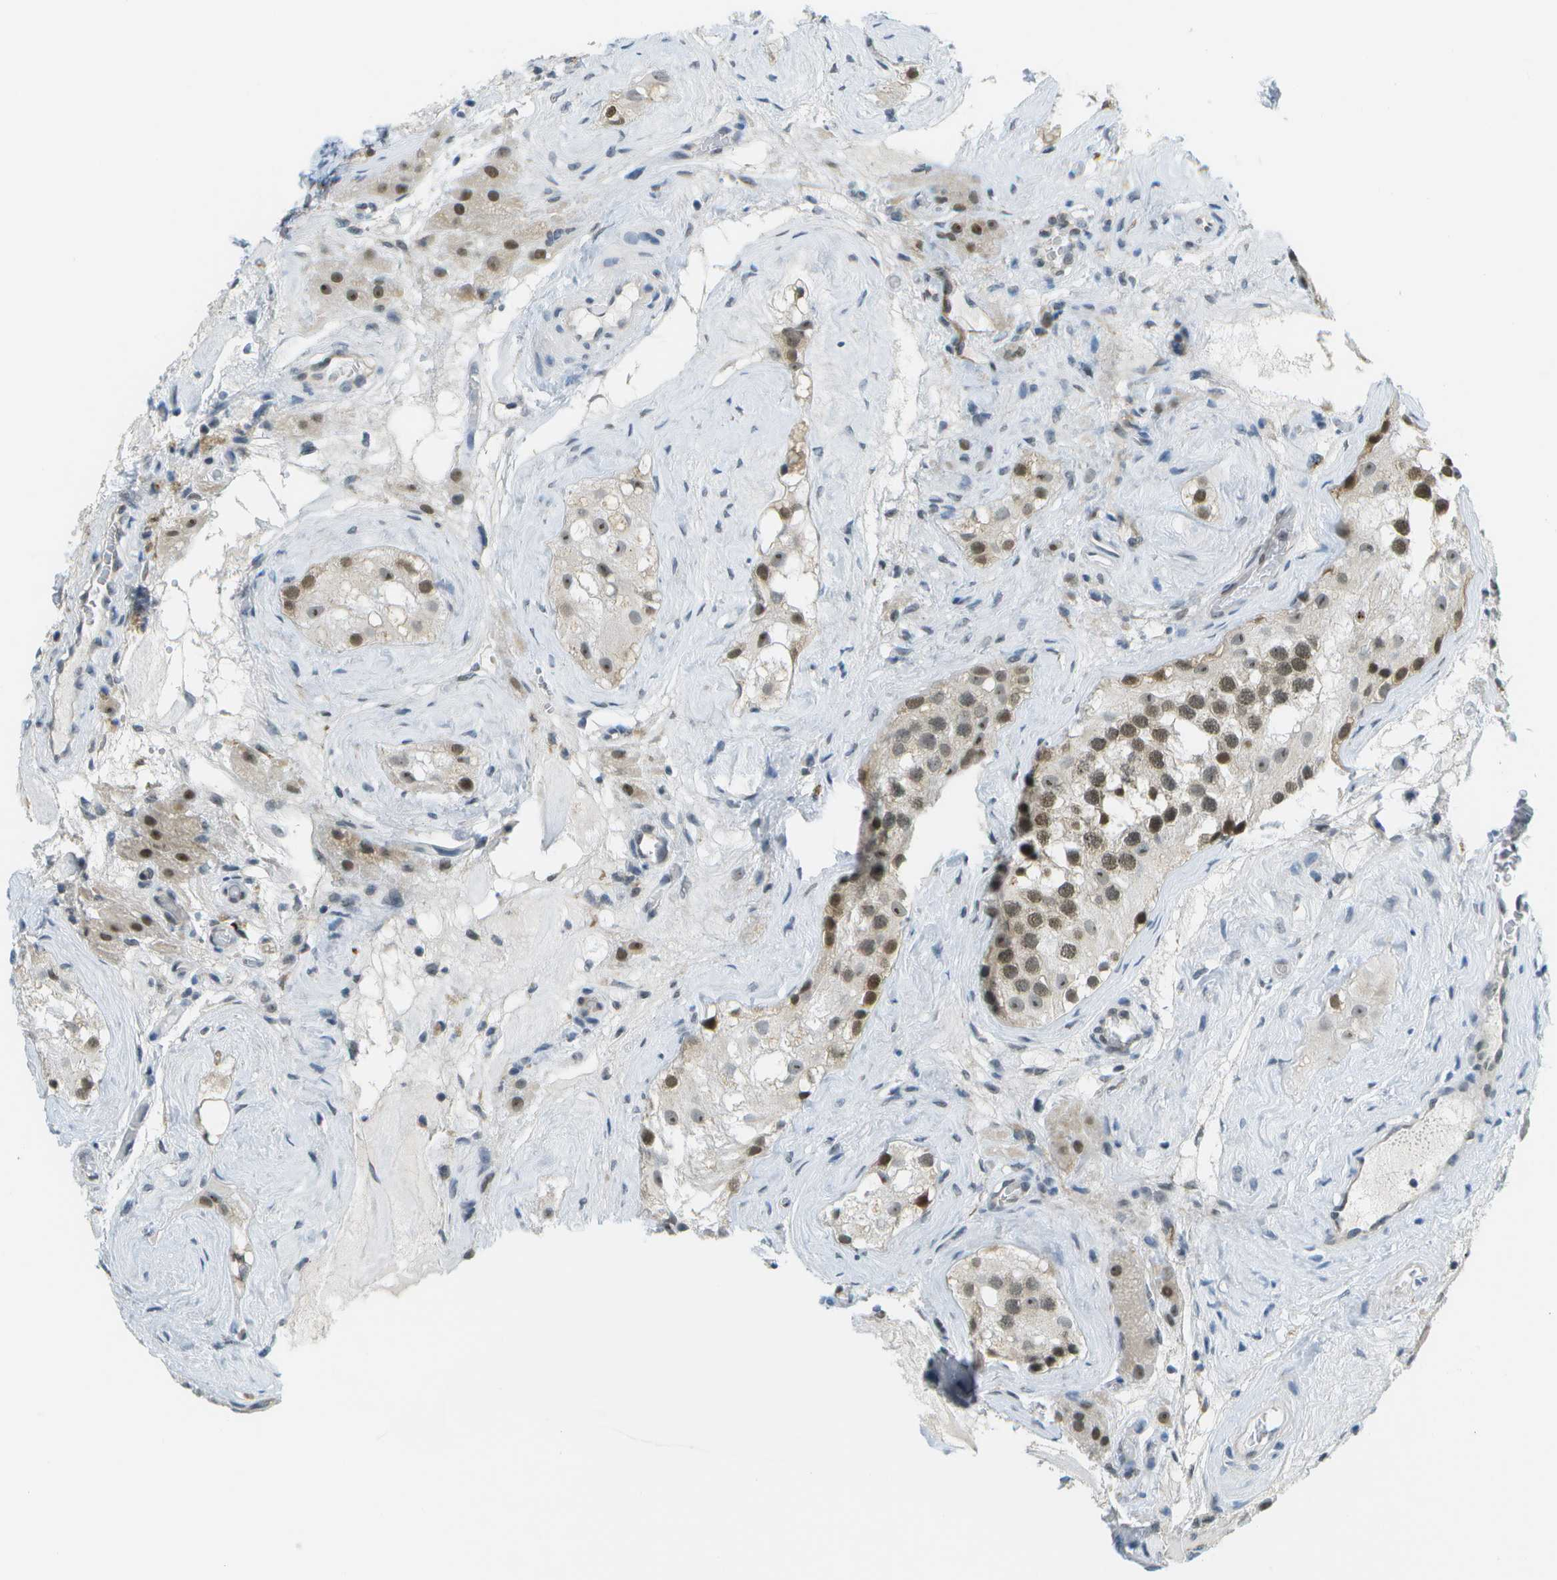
{"staining": {"intensity": "moderate", "quantity": "25%-75%", "location": "nuclear"}, "tissue": "testis", "cell_type": "Cells in seminiferous ducts", "image_type": "normal", "snomed": [{"axis": "morphology", "description": "Normal tissue, NOS"}, {"axis": "morphology", "description": "Seminoma, NOS"}, {"axis": "topography", "description": "Testis"}], "caption": "This photomicrograph demonstrates immunohistochemistry (IHC) staining of benign human testis, with medium moderate nuclear staining in approximately 25%-75% of cells in seminiferous ducts.", "gene": "PITHD1", "patient": {"sex": "male", "age": 71}}